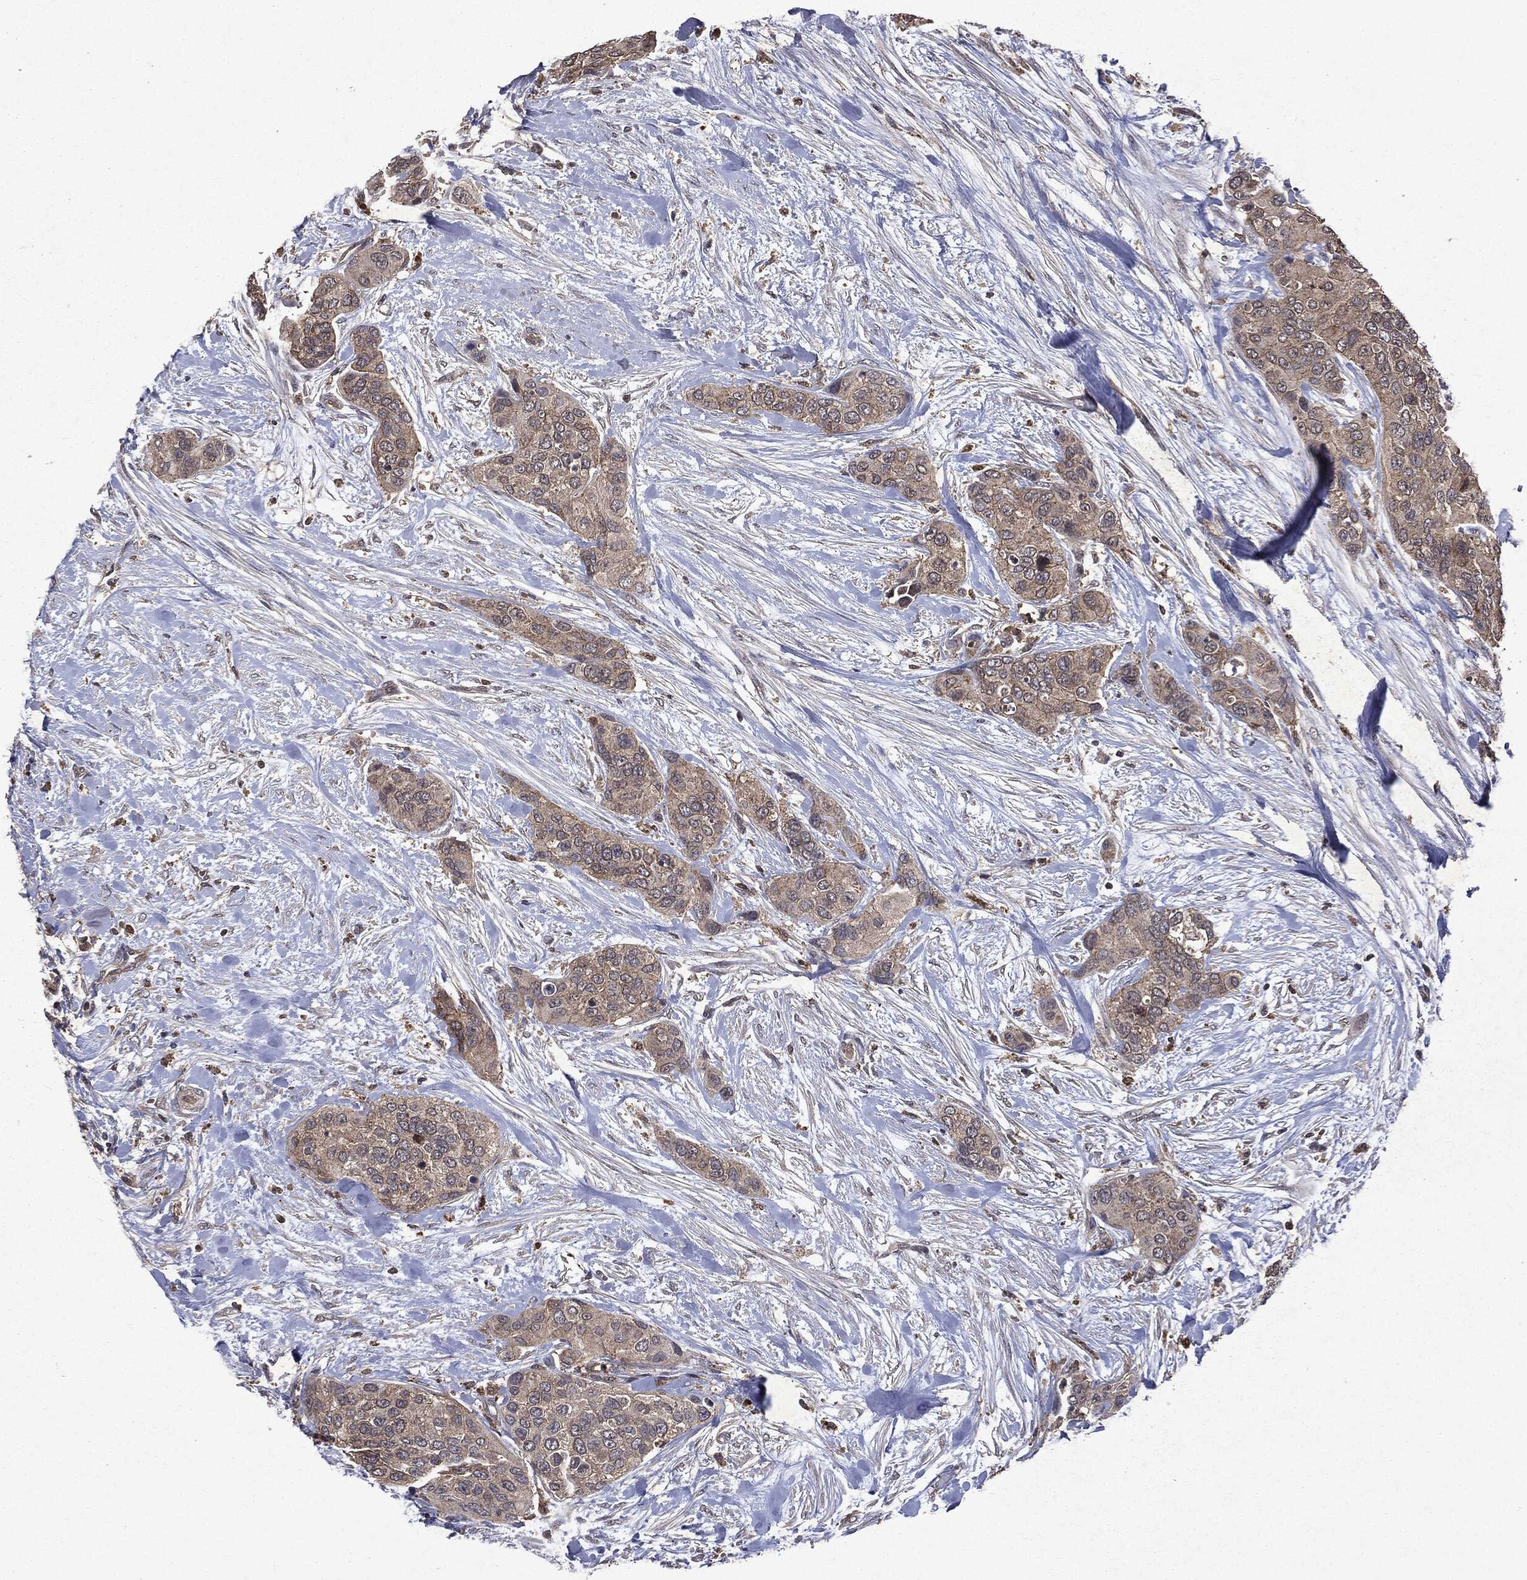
{"staining": {"intensity": "weak", "quantity": "<25%", "location": "cytoplasmic/membranous"}, "tissue": "urothelial cancer", "cell_type": "Tumor cells", "image_type": "cancer", "snomed": [{"axis": "morphology", "description": "Urothelial carcinoma, High grade"}, {"axis": "topography", "description": "Urinary bladder"}], "caption": "Immunohistochemical staining of urothelial carcinoma (high-grade) exhibits no significant staining in tumor cells.", "gene": "PTEN", "patient": {"sex": "male", "age": 77}}